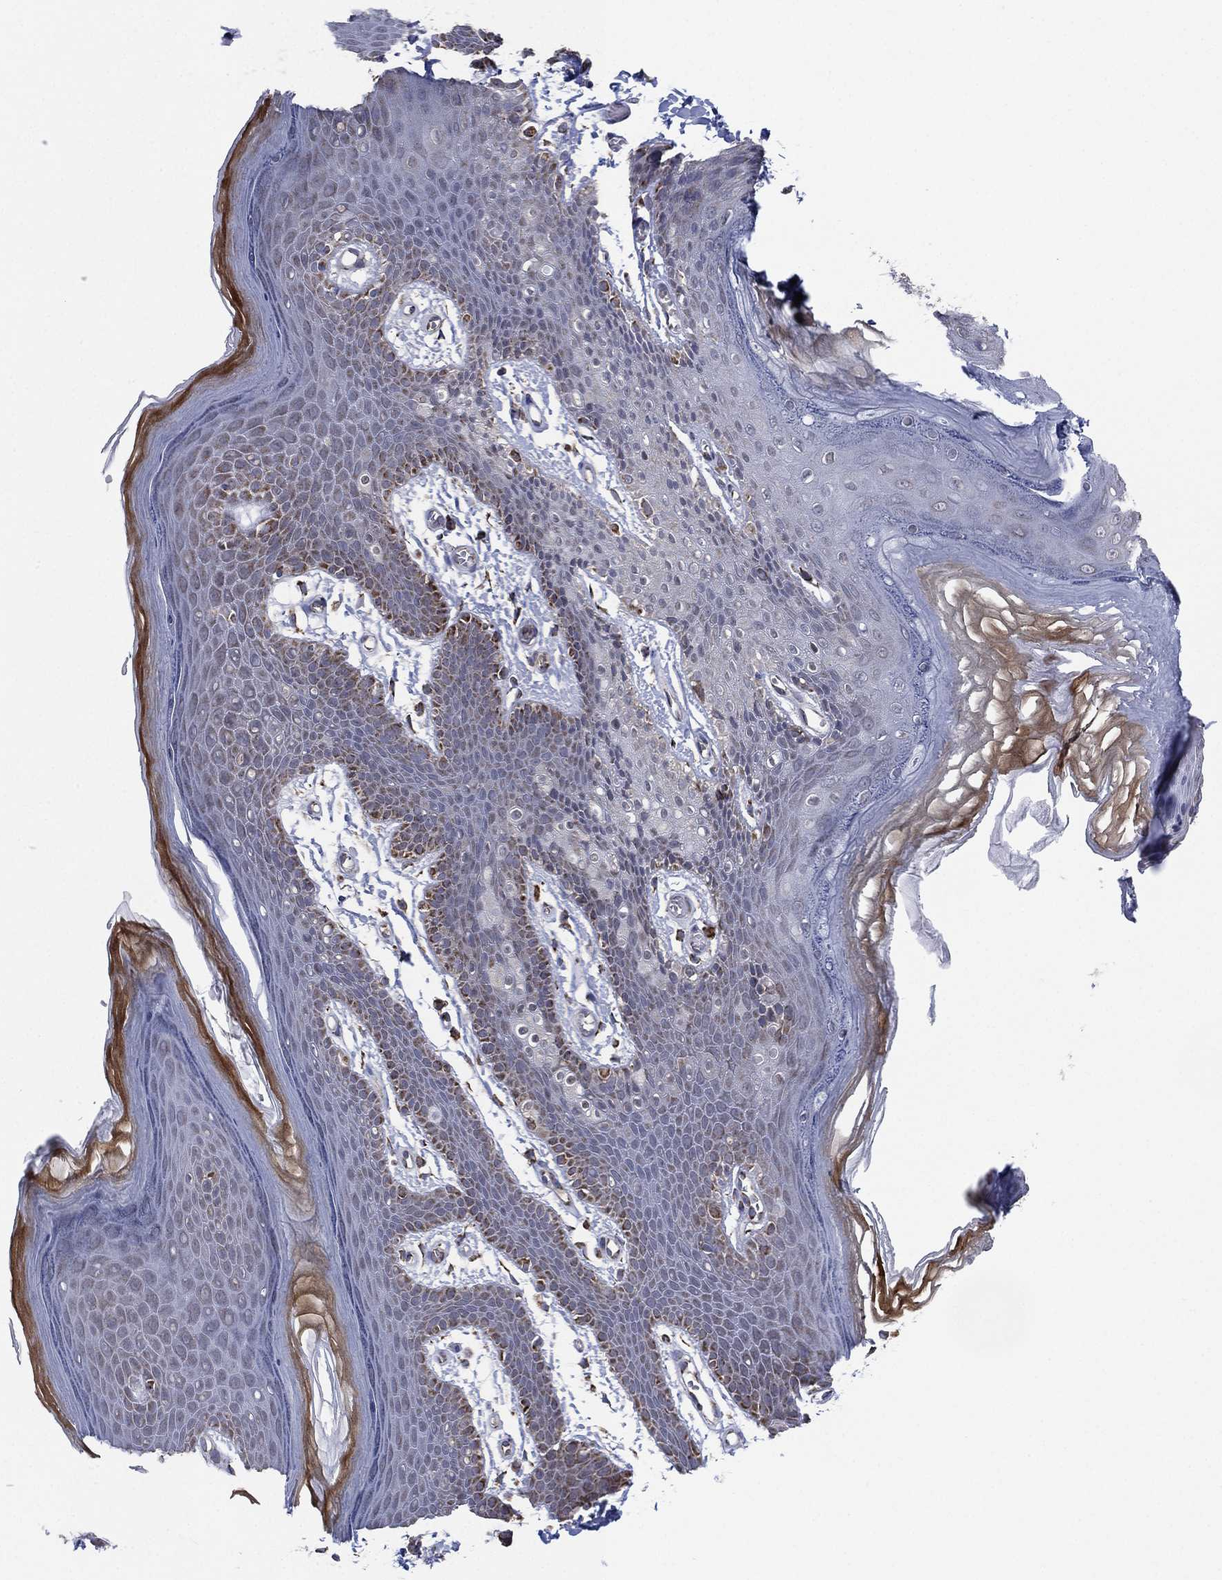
{"staining": {"intensity": "strong", "quantity": "<25%", "location": "cytoplasmic/membranous"}, "tissue": "skin", "cell_type": "Epidermal cells", "image_type": "normal", "snomed": [{"axis": "morphology", "description": "Normal tissue, NOS"}, {"axis": "topography", "description": "Anal"}], "caption": "Protein staining by IHC shows strong cytoplasmic/membranous positivity in approximately <25% of epidermal cells in unremarkable skin. Nuclei are stained in blue.", "gene": "PSMG4", "patient": {"sex": "male", "age": 53}}